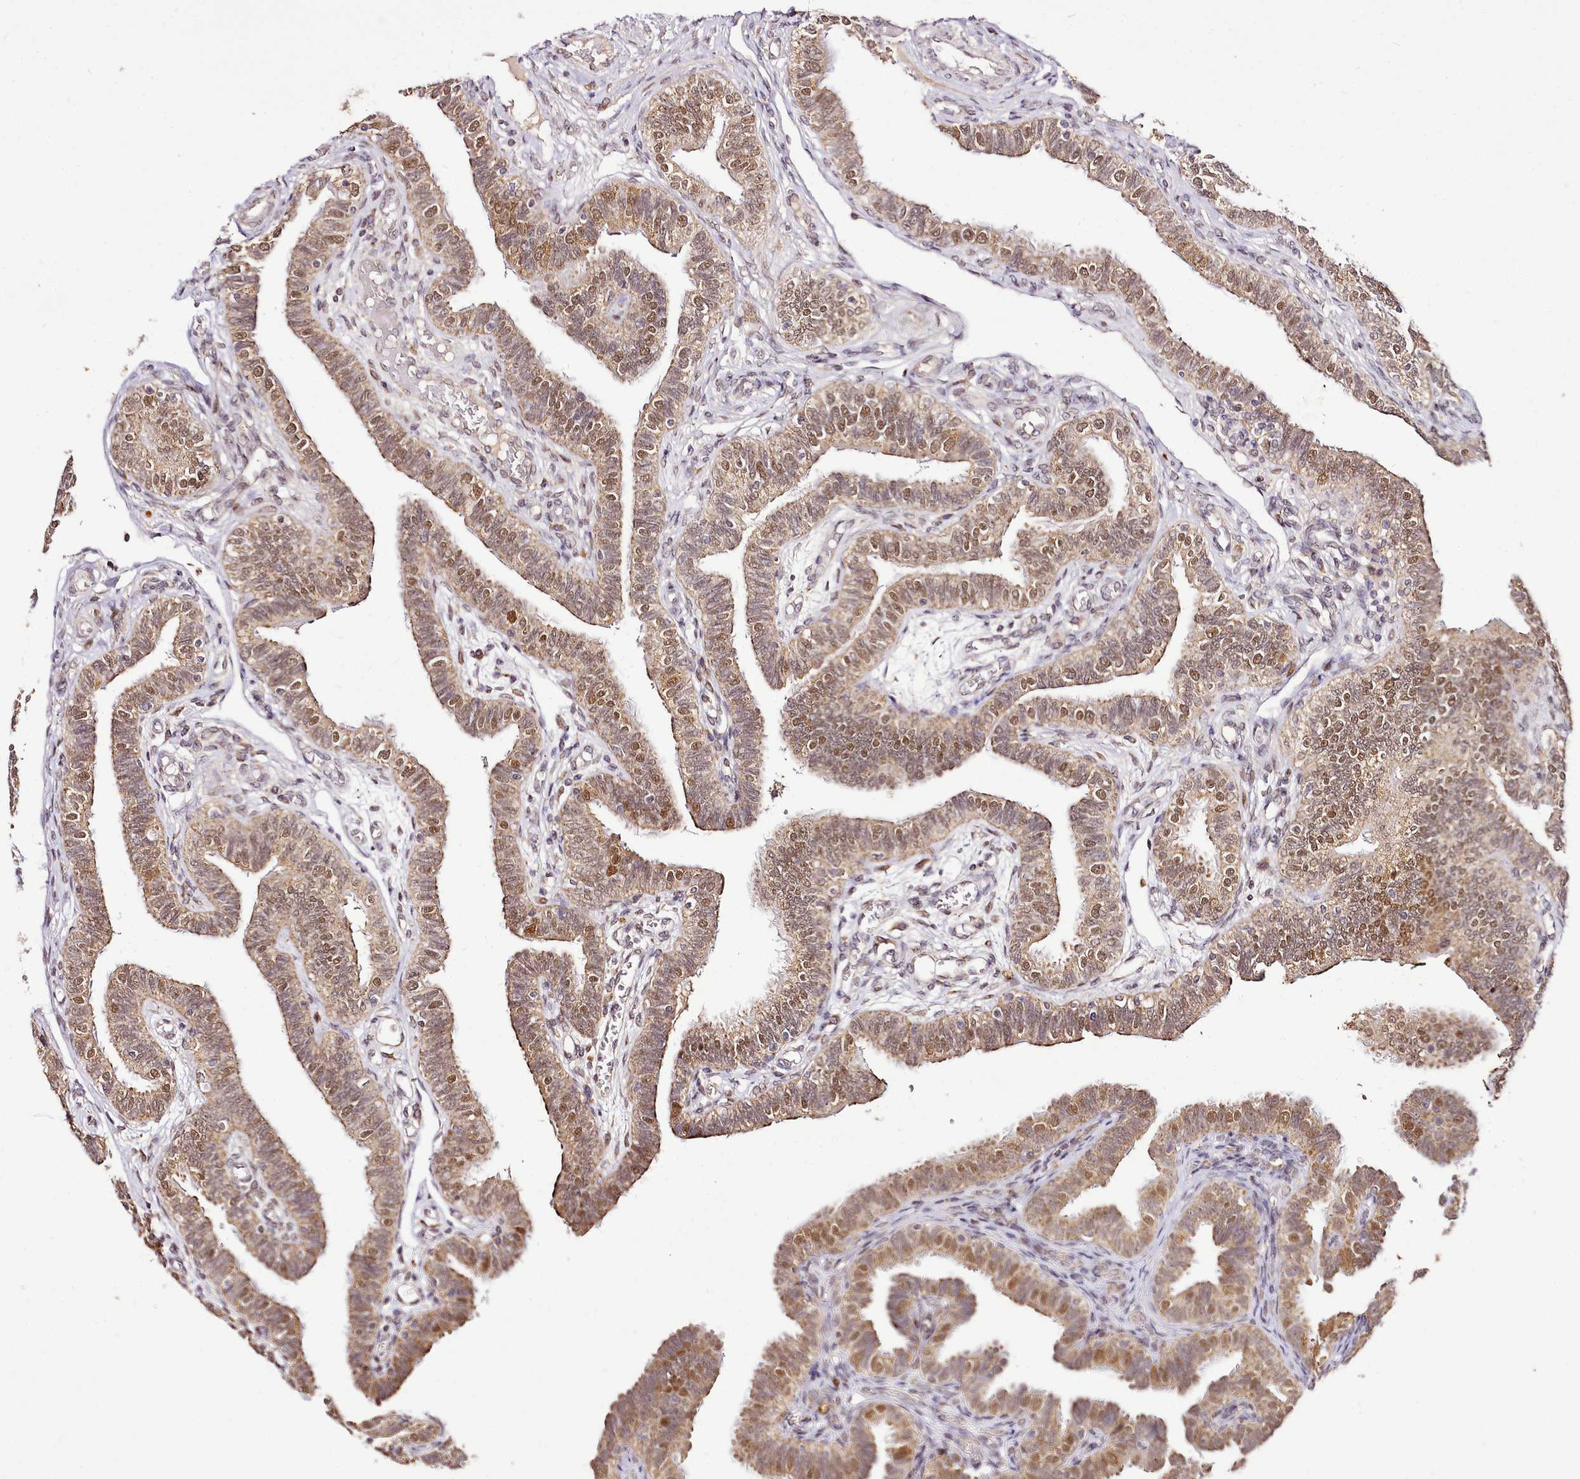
{"staining": {"intensity": "strong", "quantity": ">75%", "location": "cytoplasmic/membranous,nuclear"}, "tissue": "fallopian tube", "cell_type": "Glandular cells", "image_type": "normal", "snomed": [{"axis": "morphology", "description": "Normal tissue, NOS"}, {"axis": "topography", "description": "Fallopian tube"}], "caption": "Immunohistochemistry (IHC) of benign human fallopian tube demonstrates high levels of strong cytoplasmic/membranous,nuclear staining in approximately >75% of glandular cells.", "gene": "EDIL3", "patient": {"sex": "female", "age": 39}}